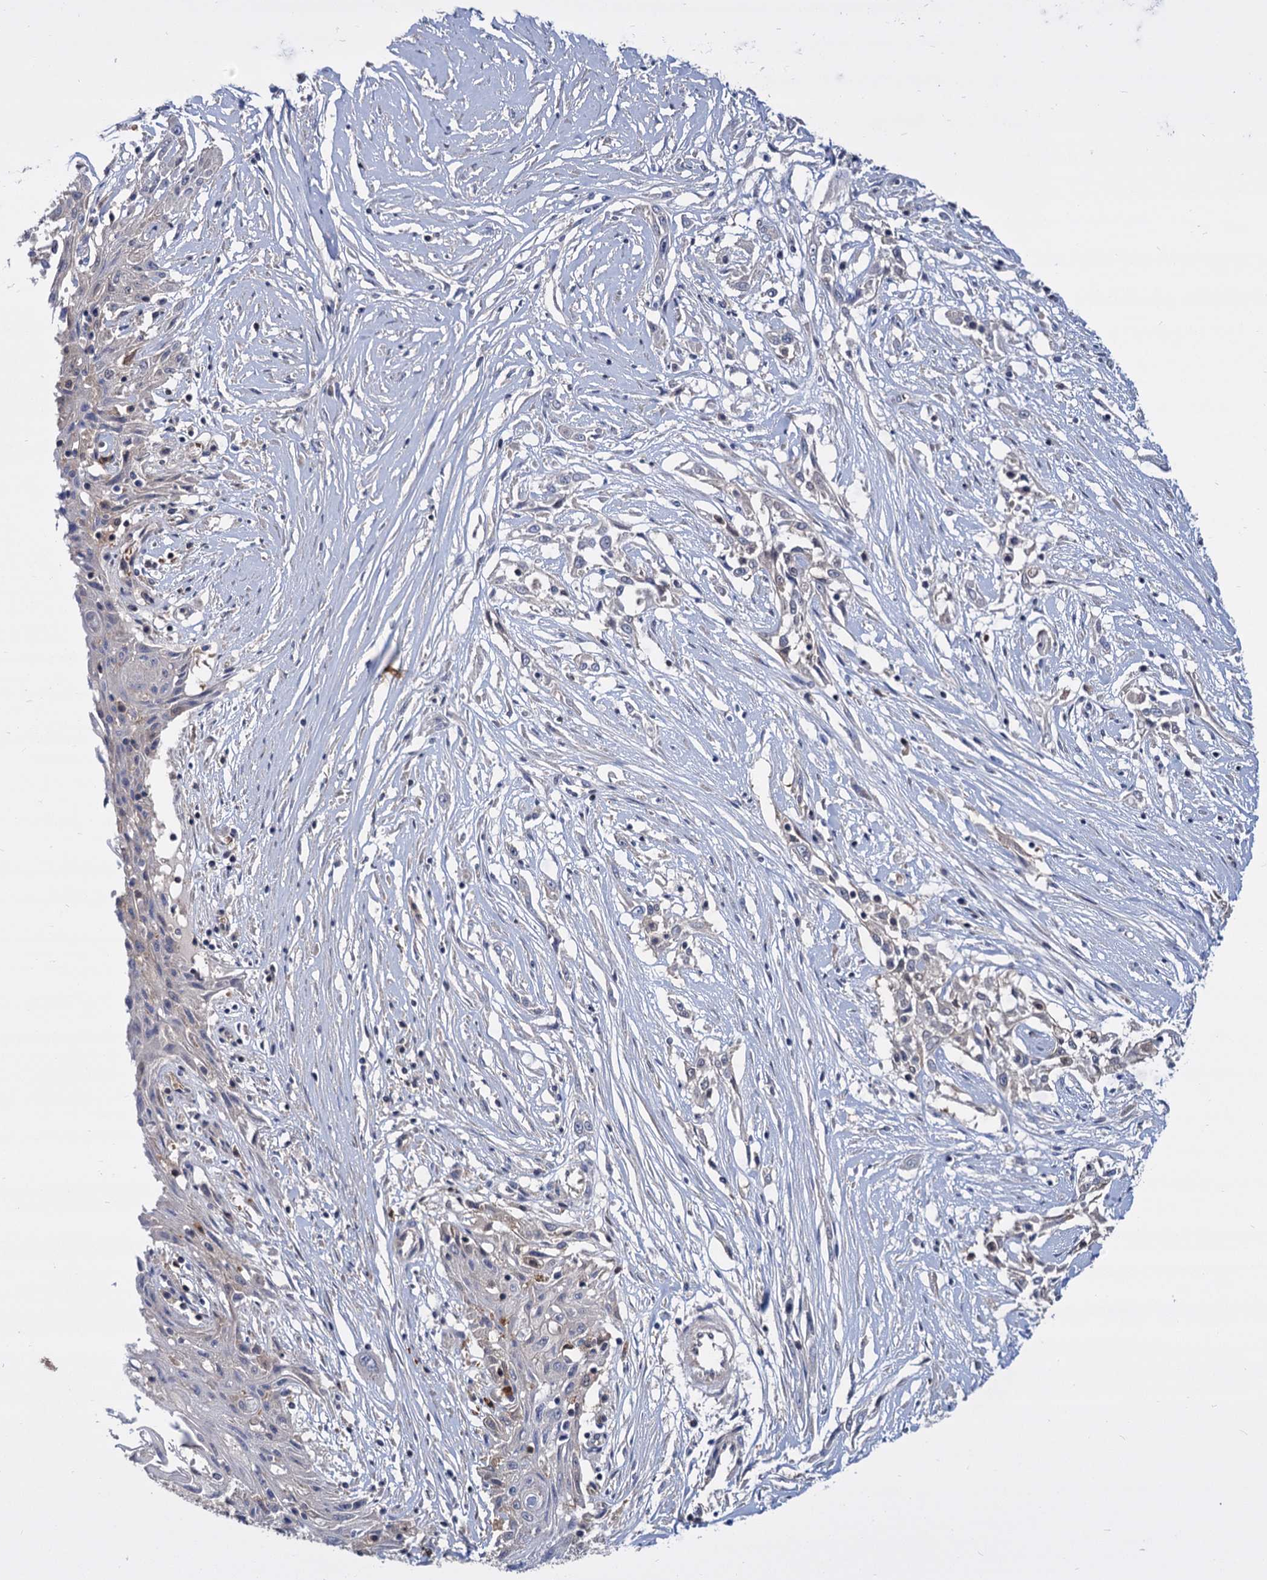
{"staining": {"intensity": "negative", "quantity": "none", "location": "none"}, "tissue": "skin cancer", "cell_type": "Tumor cells", "image_type": "cancer", "snomed": [{"axis": "morphology", "description": "Squamous cell carcinoma, NOS"}, {"axis": "morphology", "description": "Squamous cell carcinoma, metastatic, NOS"}, {"axis": "topography", "description": "Skin"}, {"axis": "topography", "description": "Lymph node"}], "caption": "The histopathology image demonstrates no staining of tumor cells in skin metastatic squamous cell carcinoma.", "gene": "GCLC", "patient": {"sex": "male", "age": 75}}